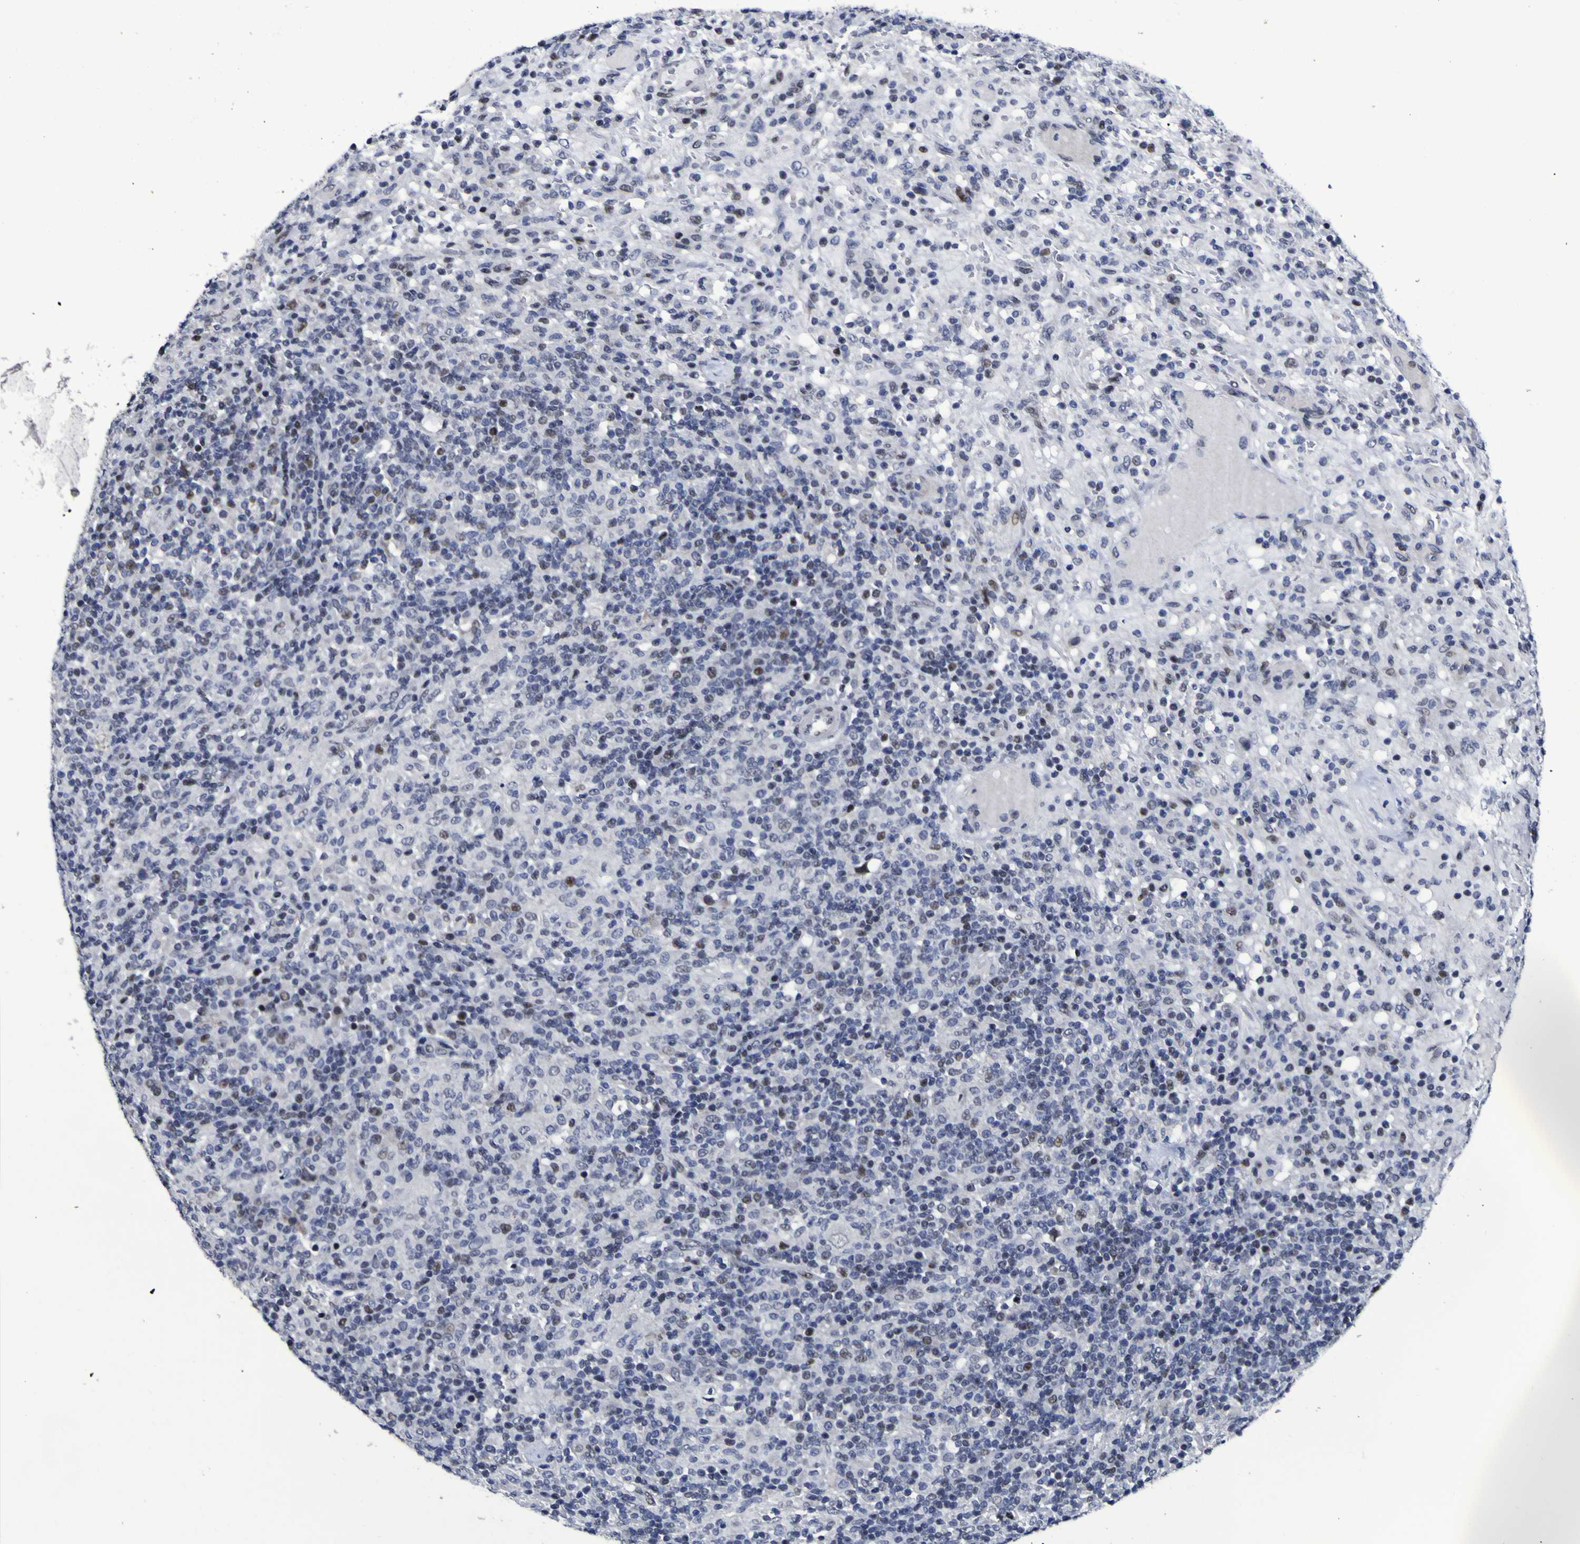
{"staining": {"intensity": "weak", "quantity": "25%-75%", "location": "nuclear"}, "tissue": "lymphoma", "cell_type": "Tumor cells", "image_type": "cancer", "snomed": [{"axis": "morphology", "description": "Hodgkin's disease, NOS"}, {"axis": "topography", "description": "Lymph node"}], "caption": "This image reveals Hodgkin's disease stained with immunohistochemistry (IHC) to label a protein in brown. The nuclear of tumor cells show weak positivity for the protein. Nuclei are counter-stained blue.", "gene": "MBD3", "patient": {"sex": "male", "age": 70}}